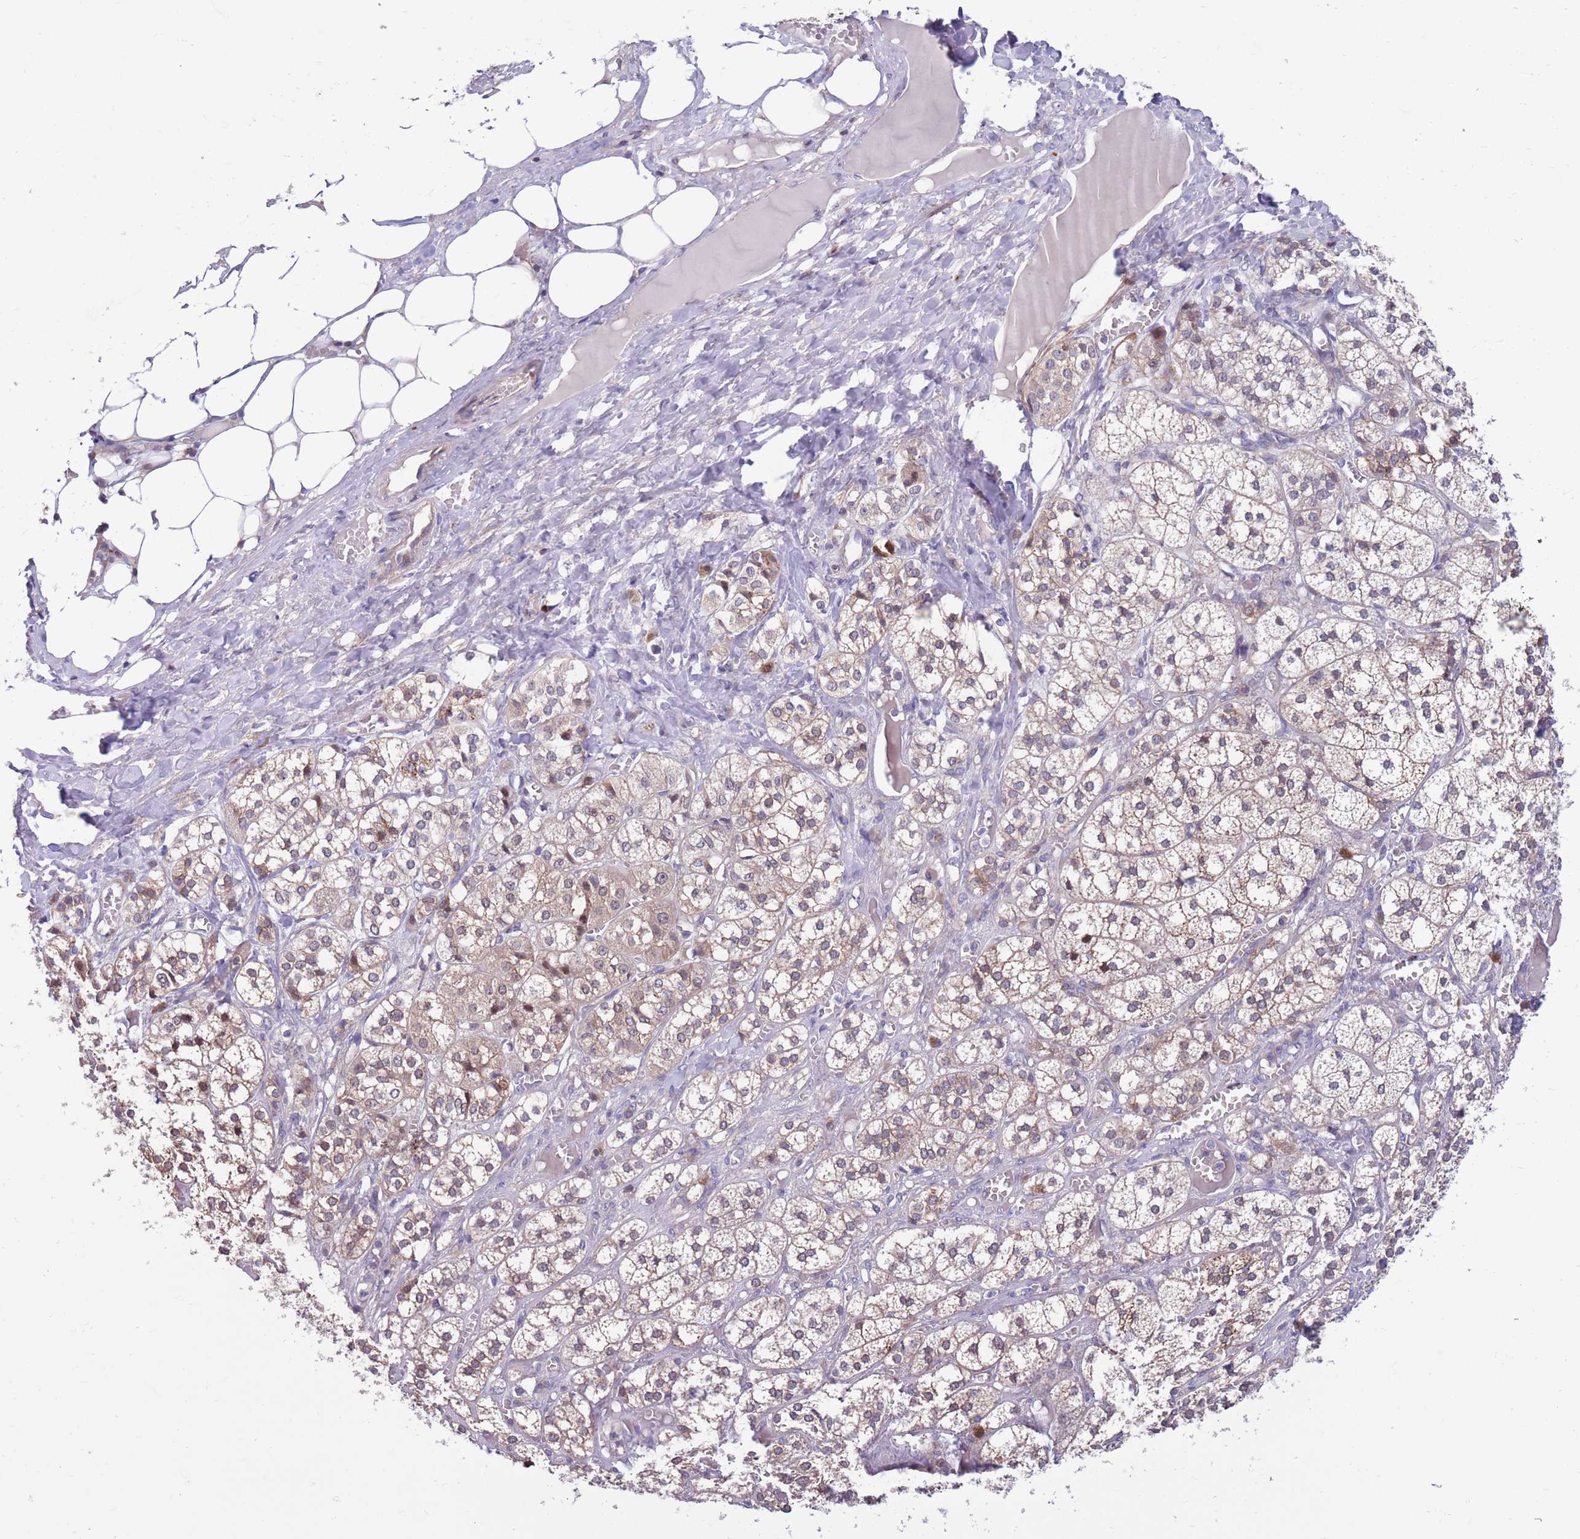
{"staining": {"intensity": "moderate", "quantity": ">75%", "location": "cytoplasmic/membranous"}, "tissue": "adrenal gland", "cell_type": "Glandular cells", "image_type": "normal", "snomed": [{"axis": "morphology", "description": "Normal tissue, NOS"}, {"axis": "topography", "description": "Adrenal gland"}], "caption": "The immunohistochemical stain labels moderate cytoplasmic/membranous staining in glandular cells of normal adrenal gland.", "gene": "KLHL29", "patient": {"sex": "female", "age": 61}}